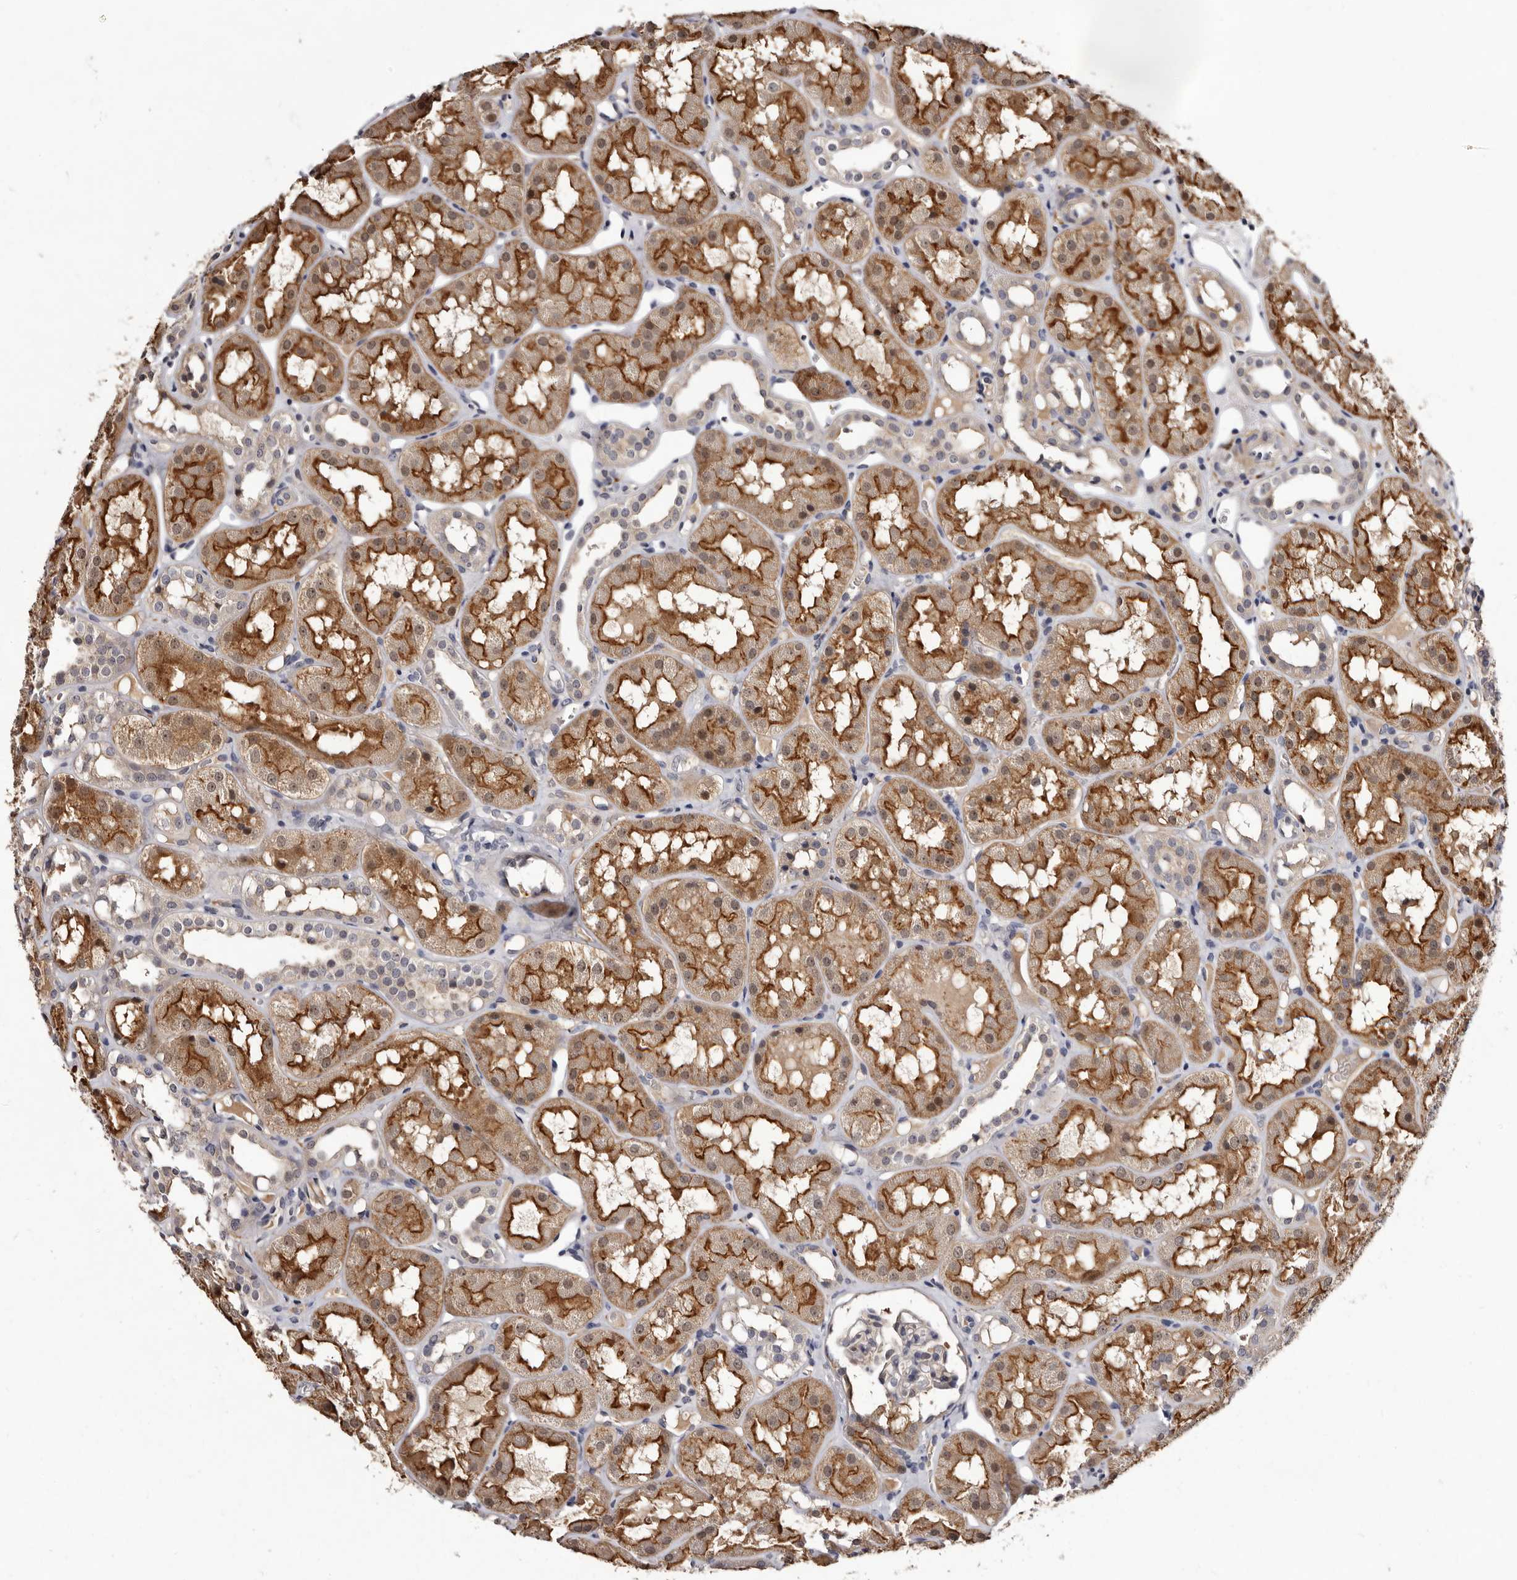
{"staining": {"intensity": "negative", "quantity": "none", "location": "none"}, "tissue": "kidney", "cell_type": "Cells in glomeruli", "image_type": "normal", "snomed": [{"axis": "morphology", "description": "Normal tissue, NOS"}, {"axis": "topography", "description": "Kidney"}], "caption": "The immunohistochemistry histopathology image has no significant expression in cells in glomeruli of kidney.", "gene": "LANCL2", "patient": {"sex": "male", "age": 16}}